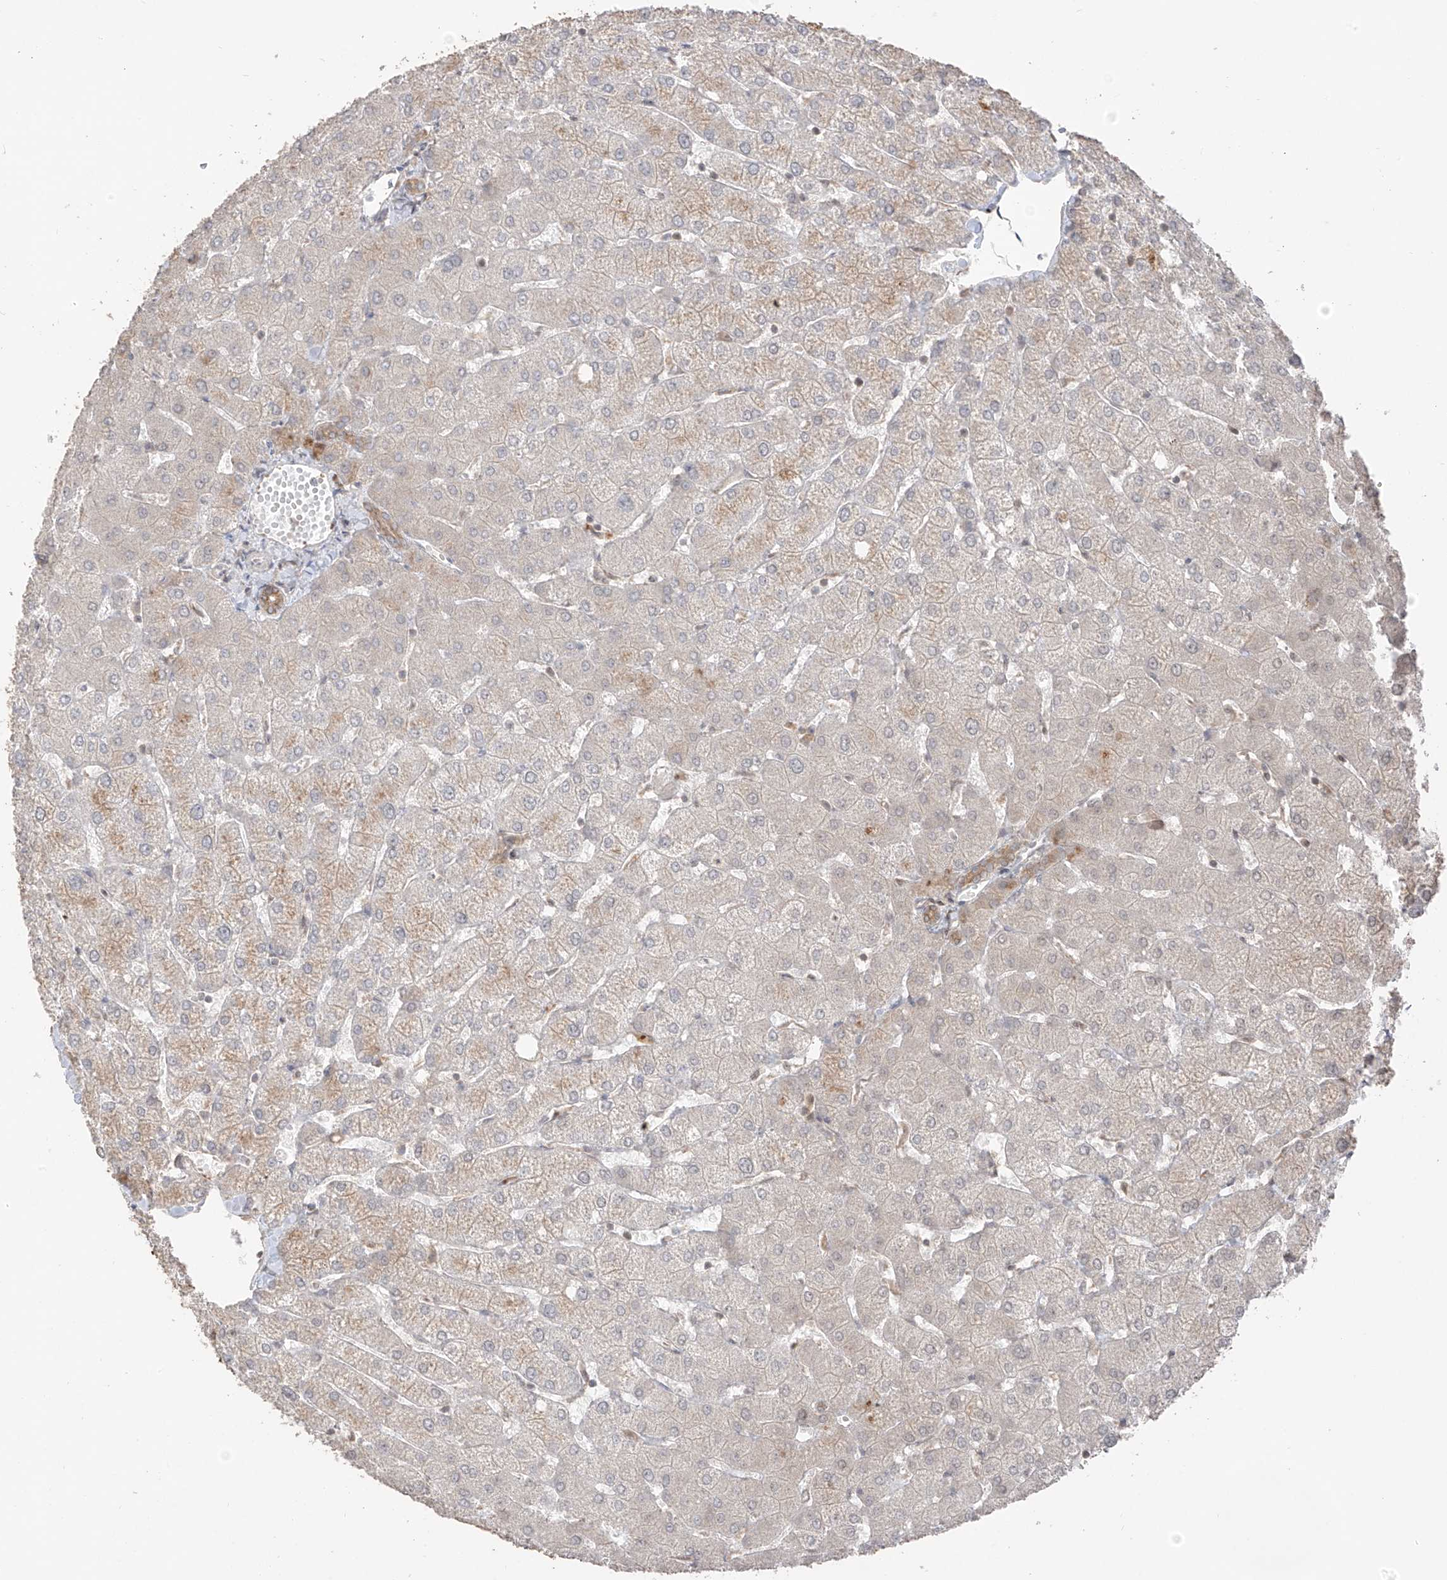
{"staining": {"intensity": "weak", "quantity": ">75%", "location": "cytoplasmic/membranous"}, "tissue": "liver", "cell_type": "Cholangiocytes", "image_type": "normal", "snomed": [{"axis": "morphology", "description": "Normal tissue, NOS"}, {"axis": "topography", "description": "Liver"}], "caption": "High-magnification brightfield microscopy of benign liver stained with DAB (brown) and counterstained with hematoxylin (blue). cholangiocytes exhibit weak cytoplasmic/membranous staining is appreciated in about>75% of cells. The staining was performed using DAB, with brown indicating positive protein expression. Nuclei are stained blue with hematoxylin.", "gene": "COLGALT2", "patient": {"sex": "female", "age": 54}}